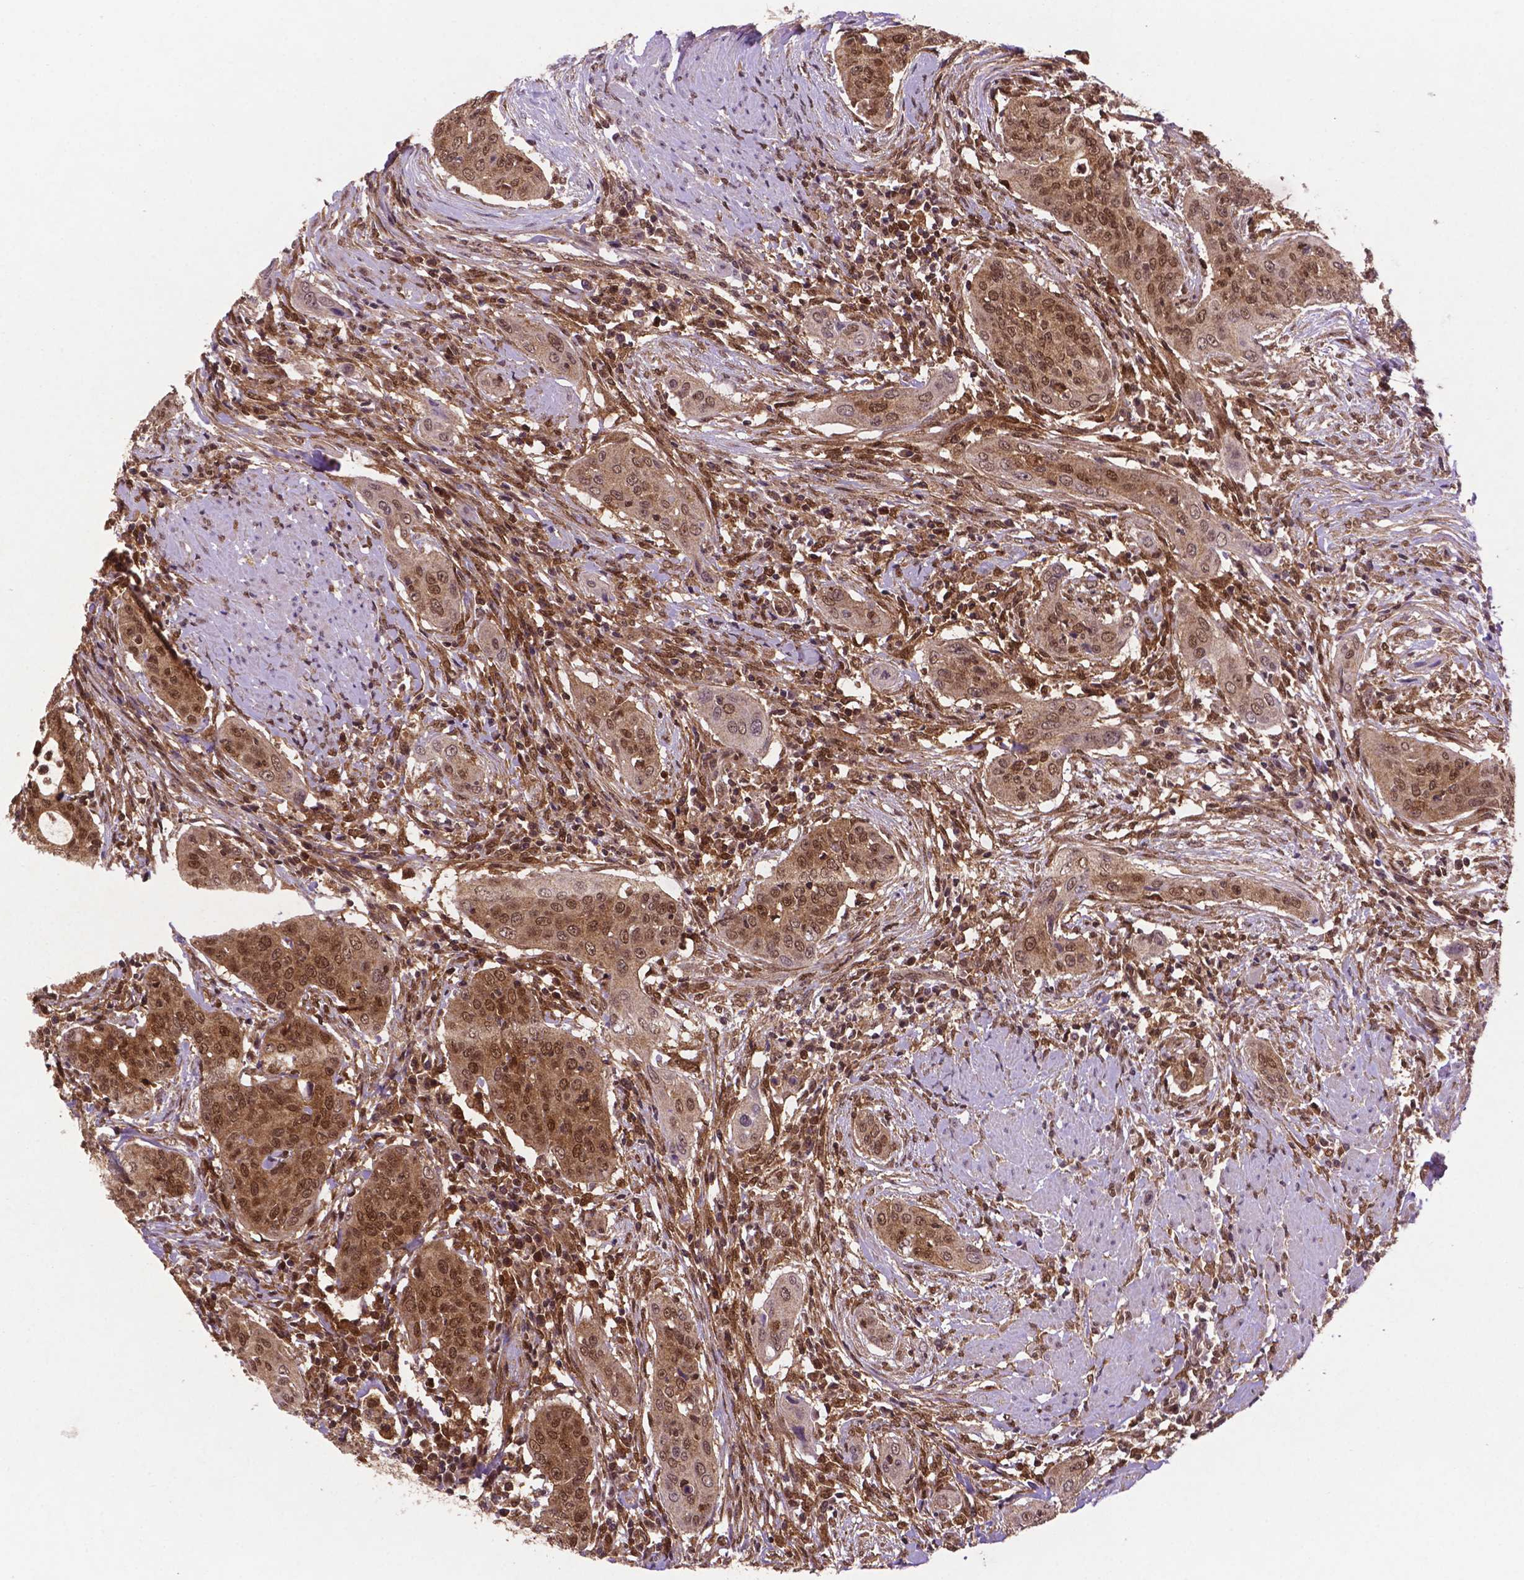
{"staining": {"intensity": "moderate", "quantity": ">75%", "location": "cytoplasmic/membranous,nuclear"}, "tissue": "urothelial cancer", "cell_type": "Tumor cells", "image_type": "cancer", "snomed": [{"axis": "morphology", "description": "Urothelial carcinoma, High grade"}, {"axis": "topography", "description": "Urinary bladder"}], "caption": "Immunohistochemical staining of urothelial cancer reveals moderate cytoplasmic/membranous and nuclear protein positivity in approximately >75% of tumor cells.", "gene": "UBE2L6", "patient": {"sex": "male", "age": 82}}